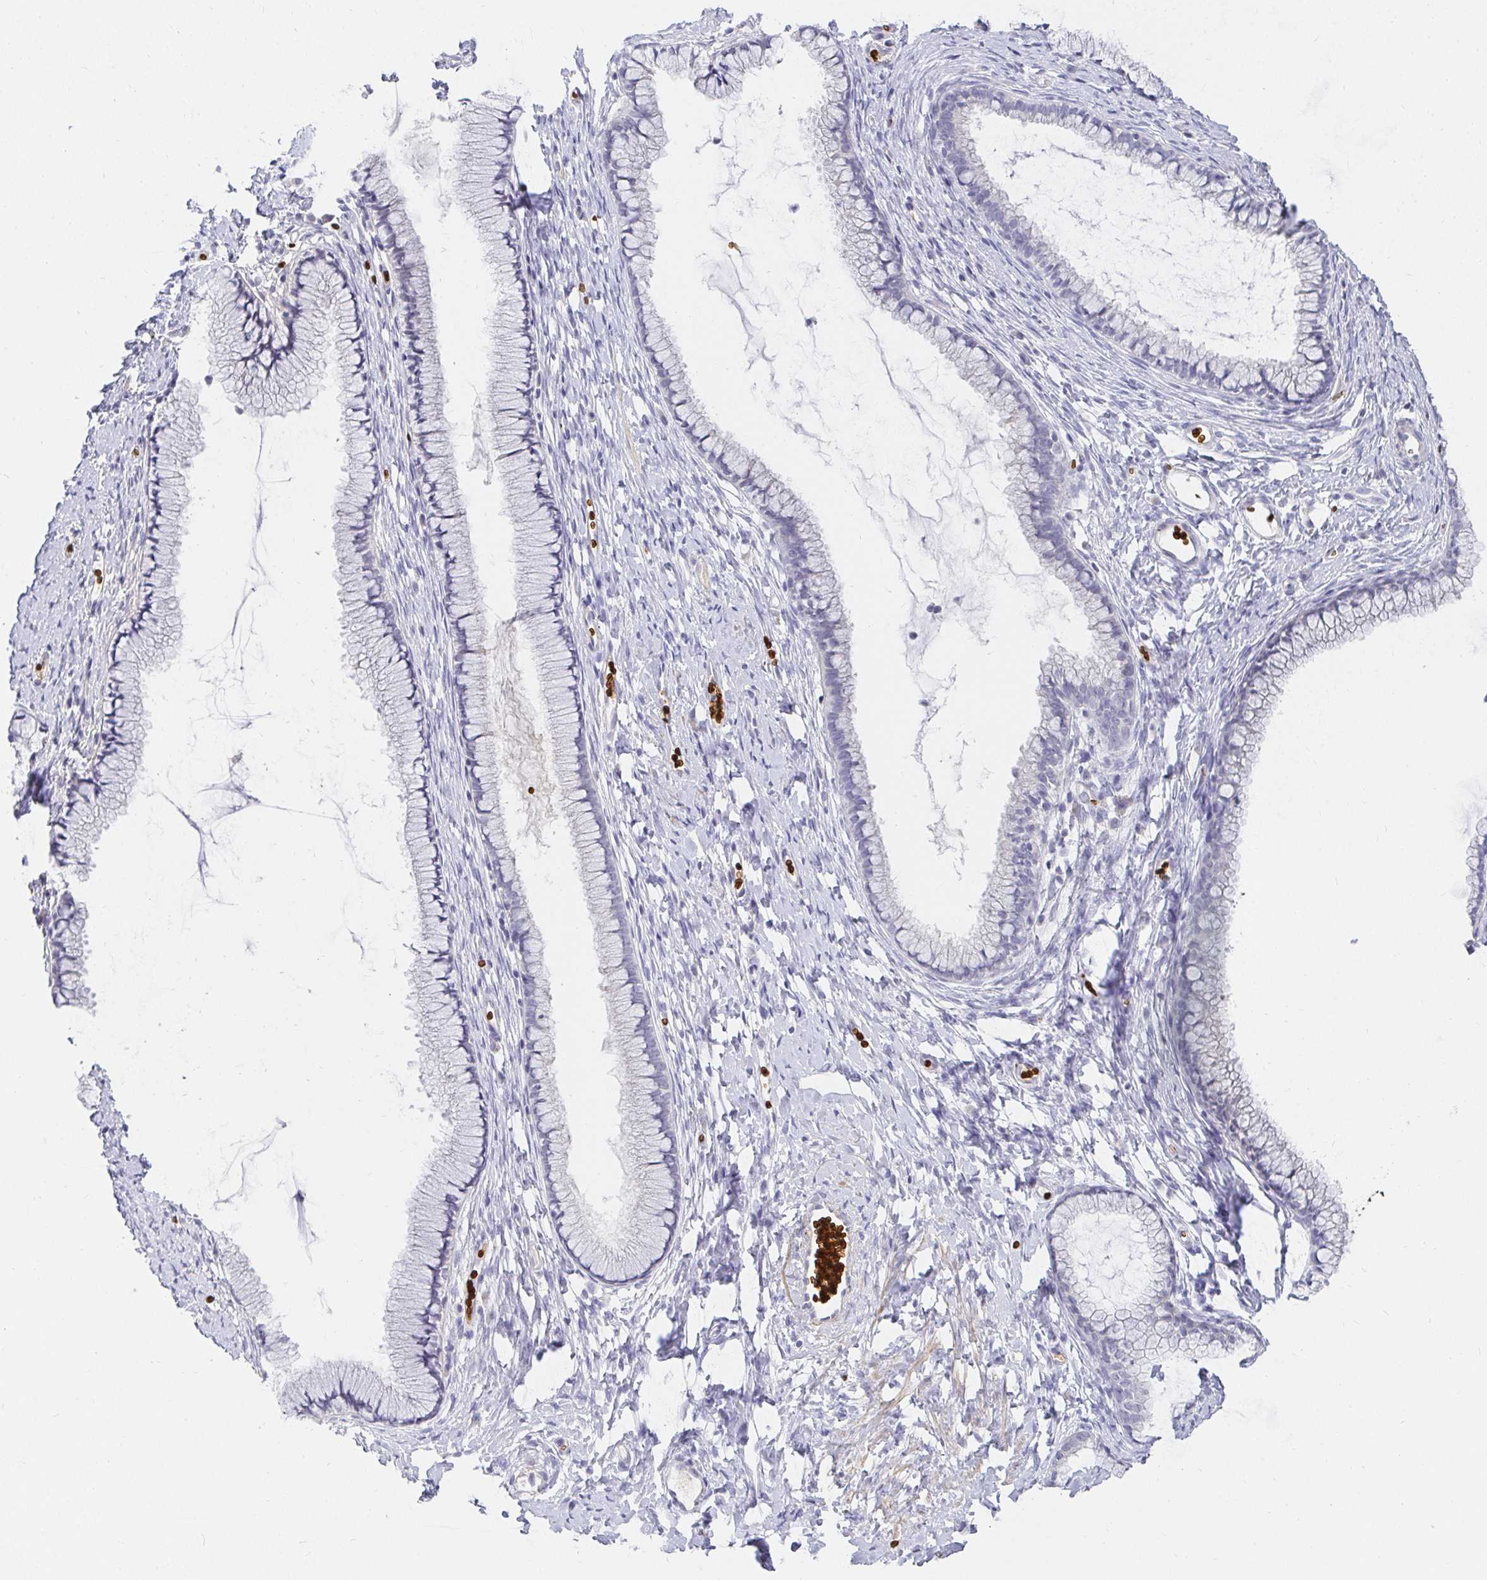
{"staining": {"intensity": "negative", "quantity": "none", "location": "none"}, "tissue": "cervix", "cell_type": "Glandular cells", "image_type": "normal", "snomed": [{"axis": "morphology", "description": "Normal tissue, NOS"}, {"axis": "topography", "description": "Cervix"}], "caption": "Immunohistochemistry (IHC) histopathology image of unremarkable cervix: human cervix stained with DAB (3,3'-diaminobenzidine) demonstrates no significant protein expression in glandular cells. The staining was performed using DAB (3,3'-diaminobenzidine) to visualize the protein expression in brown, while the nuclei were stained in blue with hematoxylin (Magnification: 20x).", "gene": "FGF21", "patient": {"sex": "female", "age": 40}}